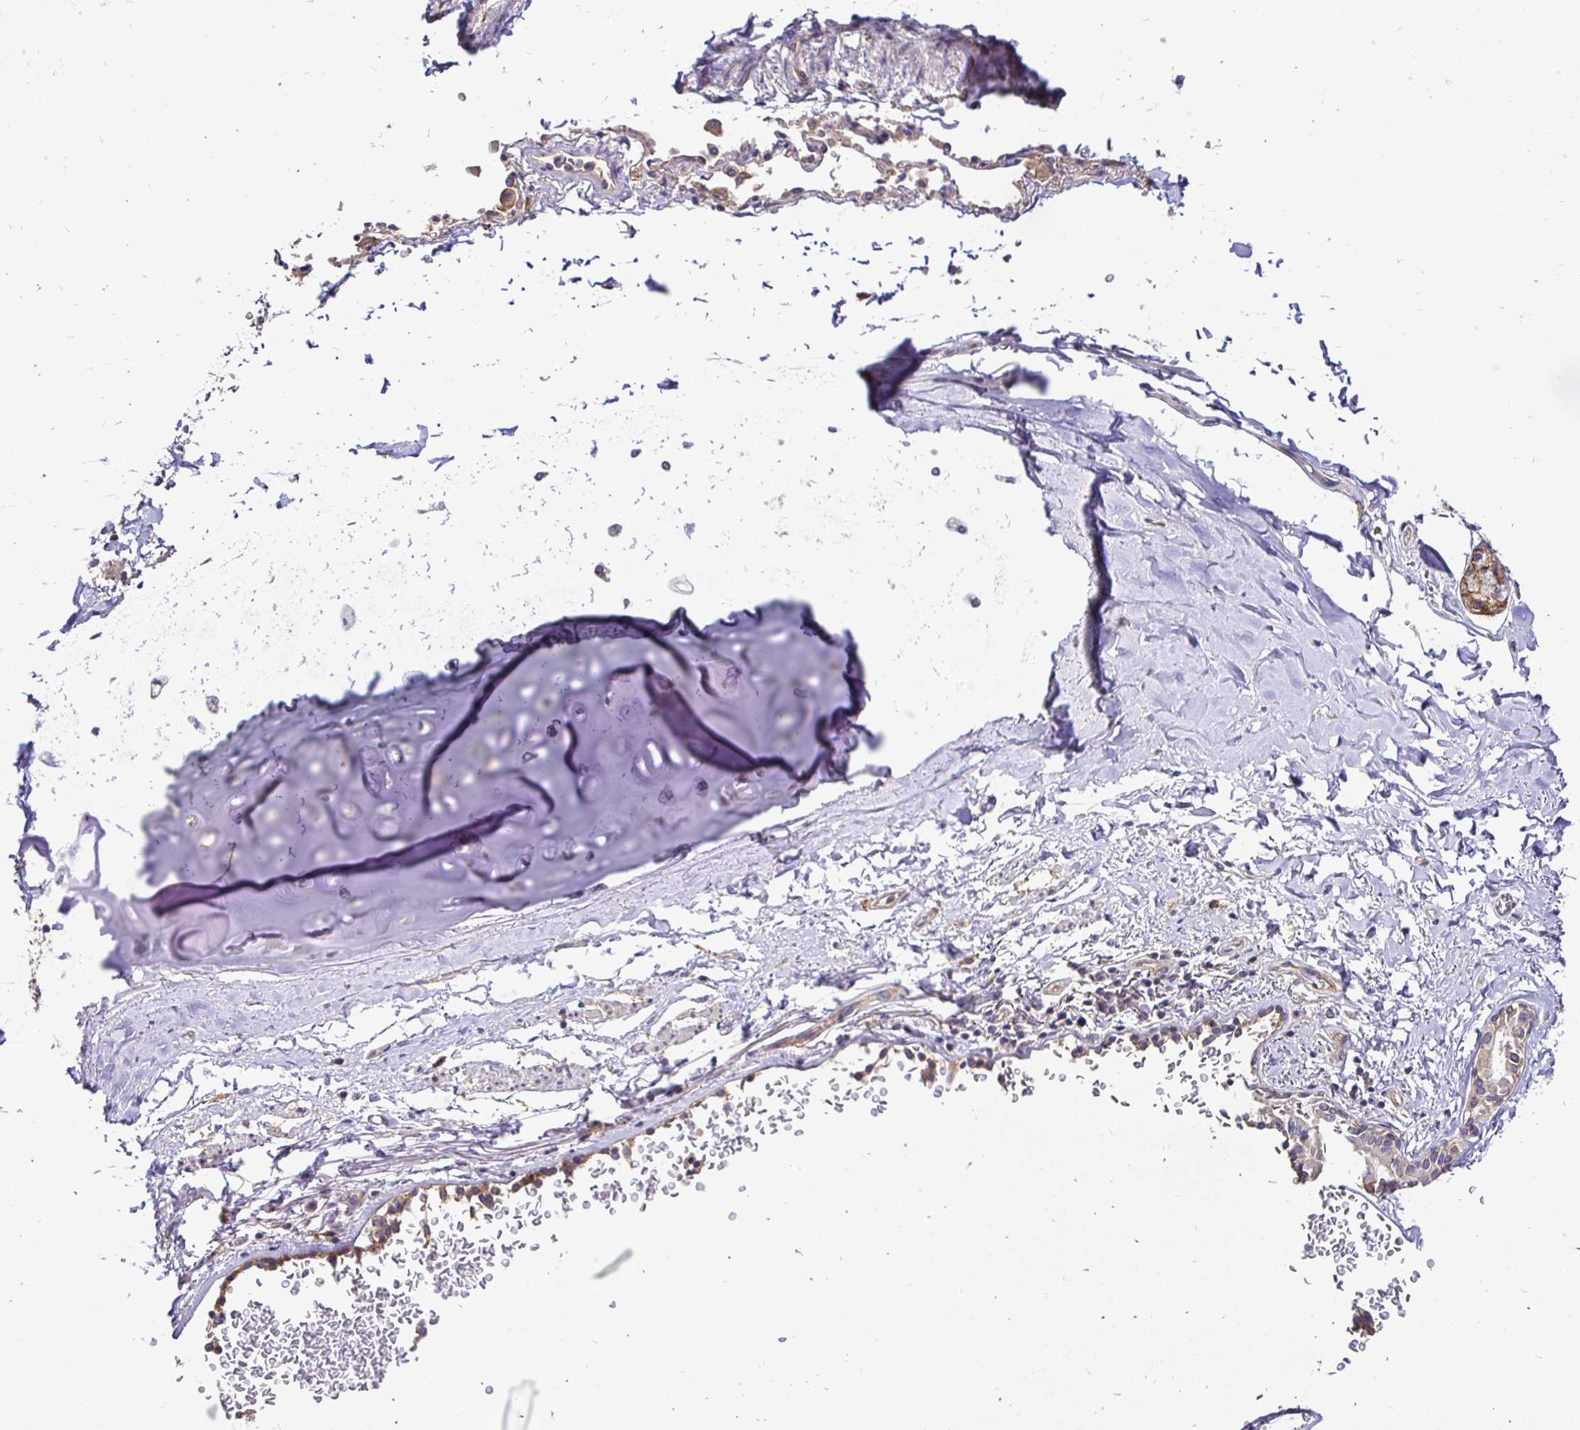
{"staining": {"intensity": "weak", "quantity": "25%-75%", "location": "cytoplasmic/membranous"}, "tissue": "adipose tissue", "cell_type": "Adipocytes", "image_type": "normal", "snomed": [{"axis": "morphology", "description": "Normal tissue, NOS"}, {"axis": "topography", "description": "Cartilage tissue"}, {"axis": "topography", "description": "Bronchus"}, {"axis": "topography", "description": "Peripheral nerve tissue"}], "caption": "Normal adipose tissue was stained to show a protein in brown. There is low levels of weak cytoplasmic/membranous expression in about 25%-75% of adipocytes. Using DAB (brown) and hematoxylin (blue) stains, captured at high magnification using brightfield microscopy.", "gene": "SLC9A1", "patient": {"sex": "male", "age": 67}}